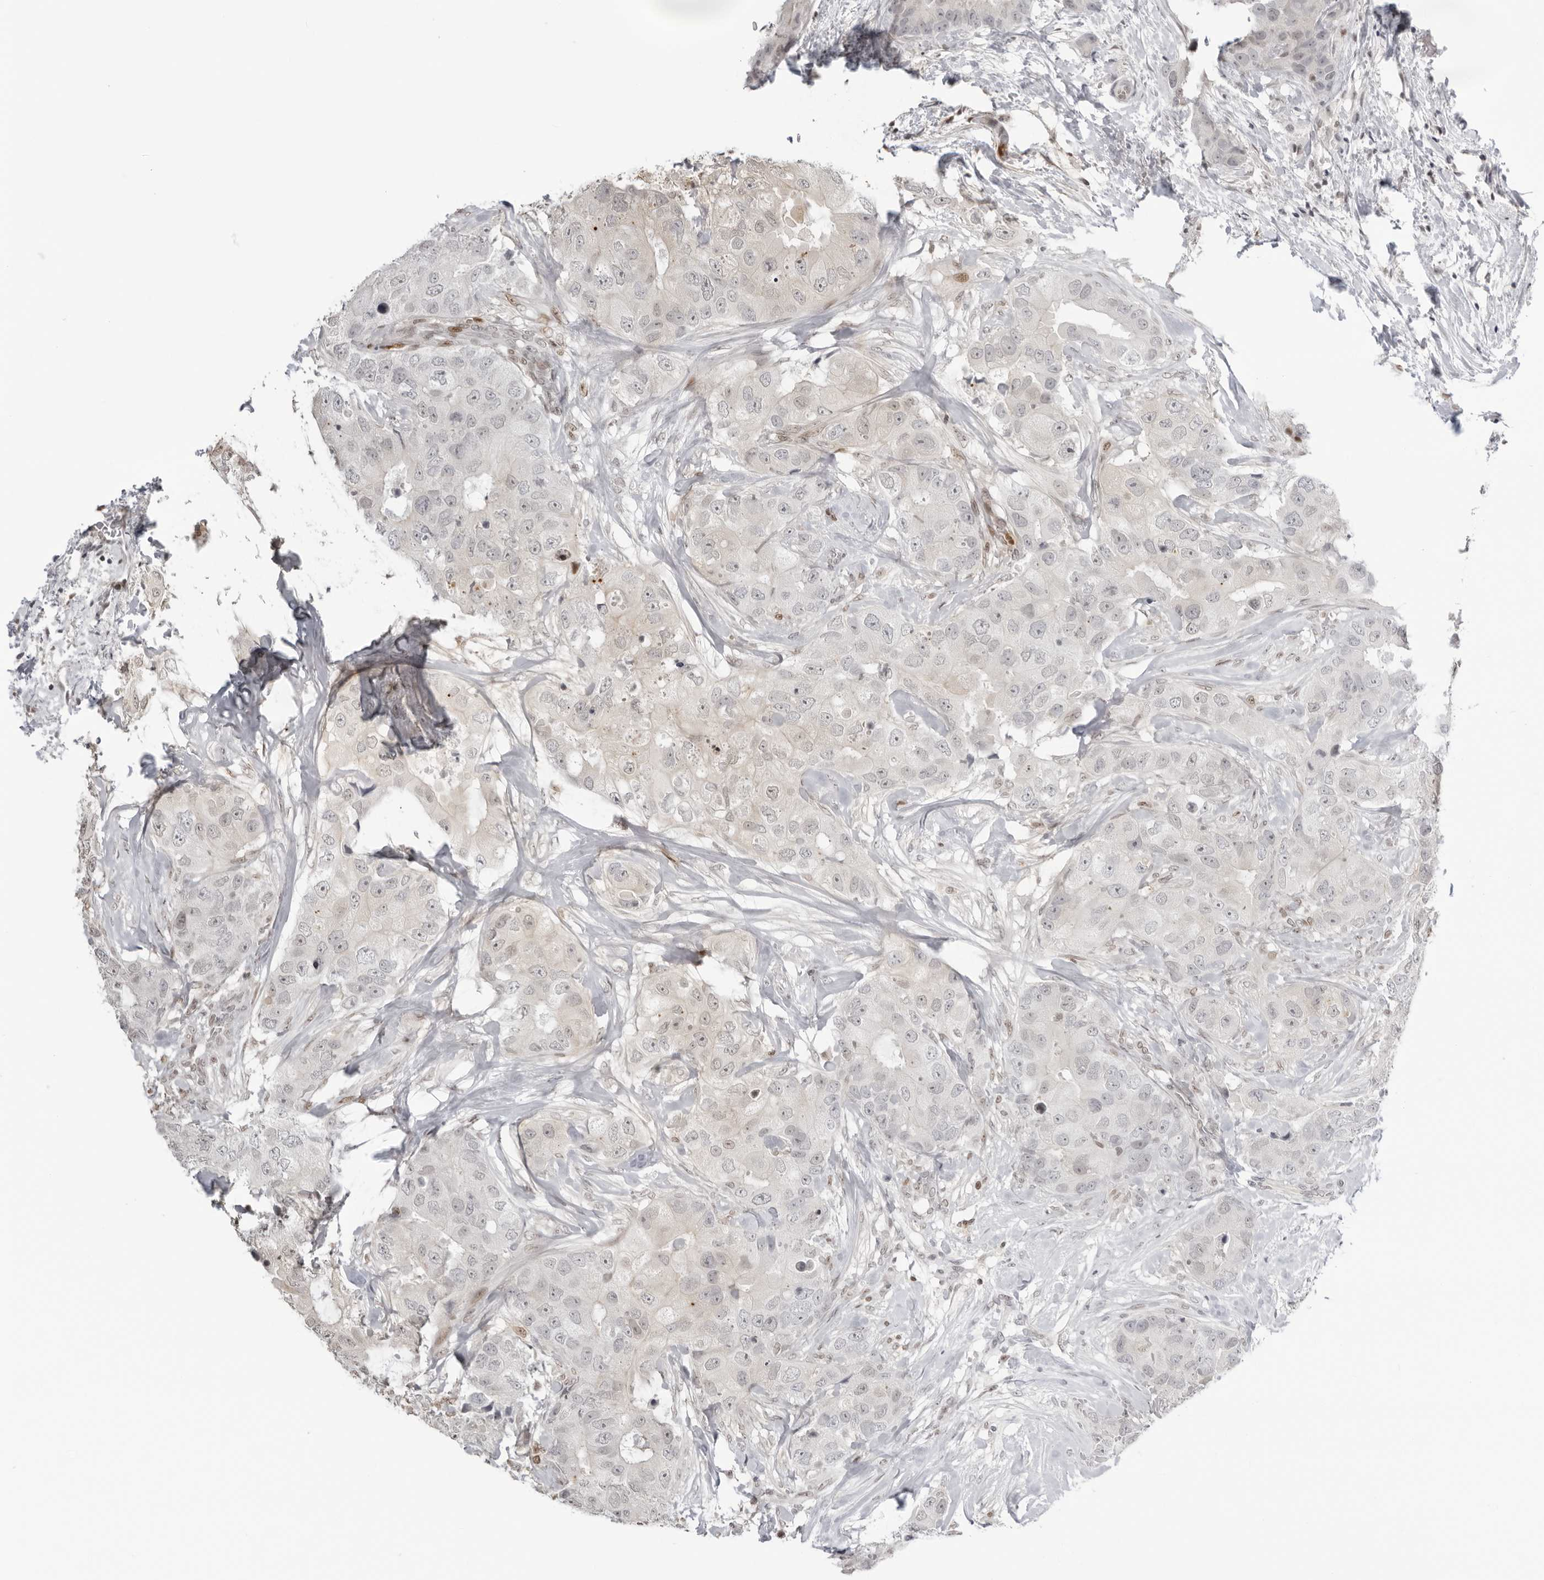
{"staining": {"intensity": "weak", "quantity": "25%-75%", "location": "nuclear"}, "tissue": "breast cancer", "cell_type": "Tumor cells", "image_type": "cancer", "snomed": [{"axis": "morphology", "description": "Duct carcinoma"}, {"axis": "topography", "description": "Breast"}], "caption": "There is low levels of weak nuclear positivity in tumor cells of breast infiltrating ductal carcinoma, as demonstrated by immunohistochemical staining (brown color).", "gene": "RNF146", "patient": {"sex": "female", "age": 62}}